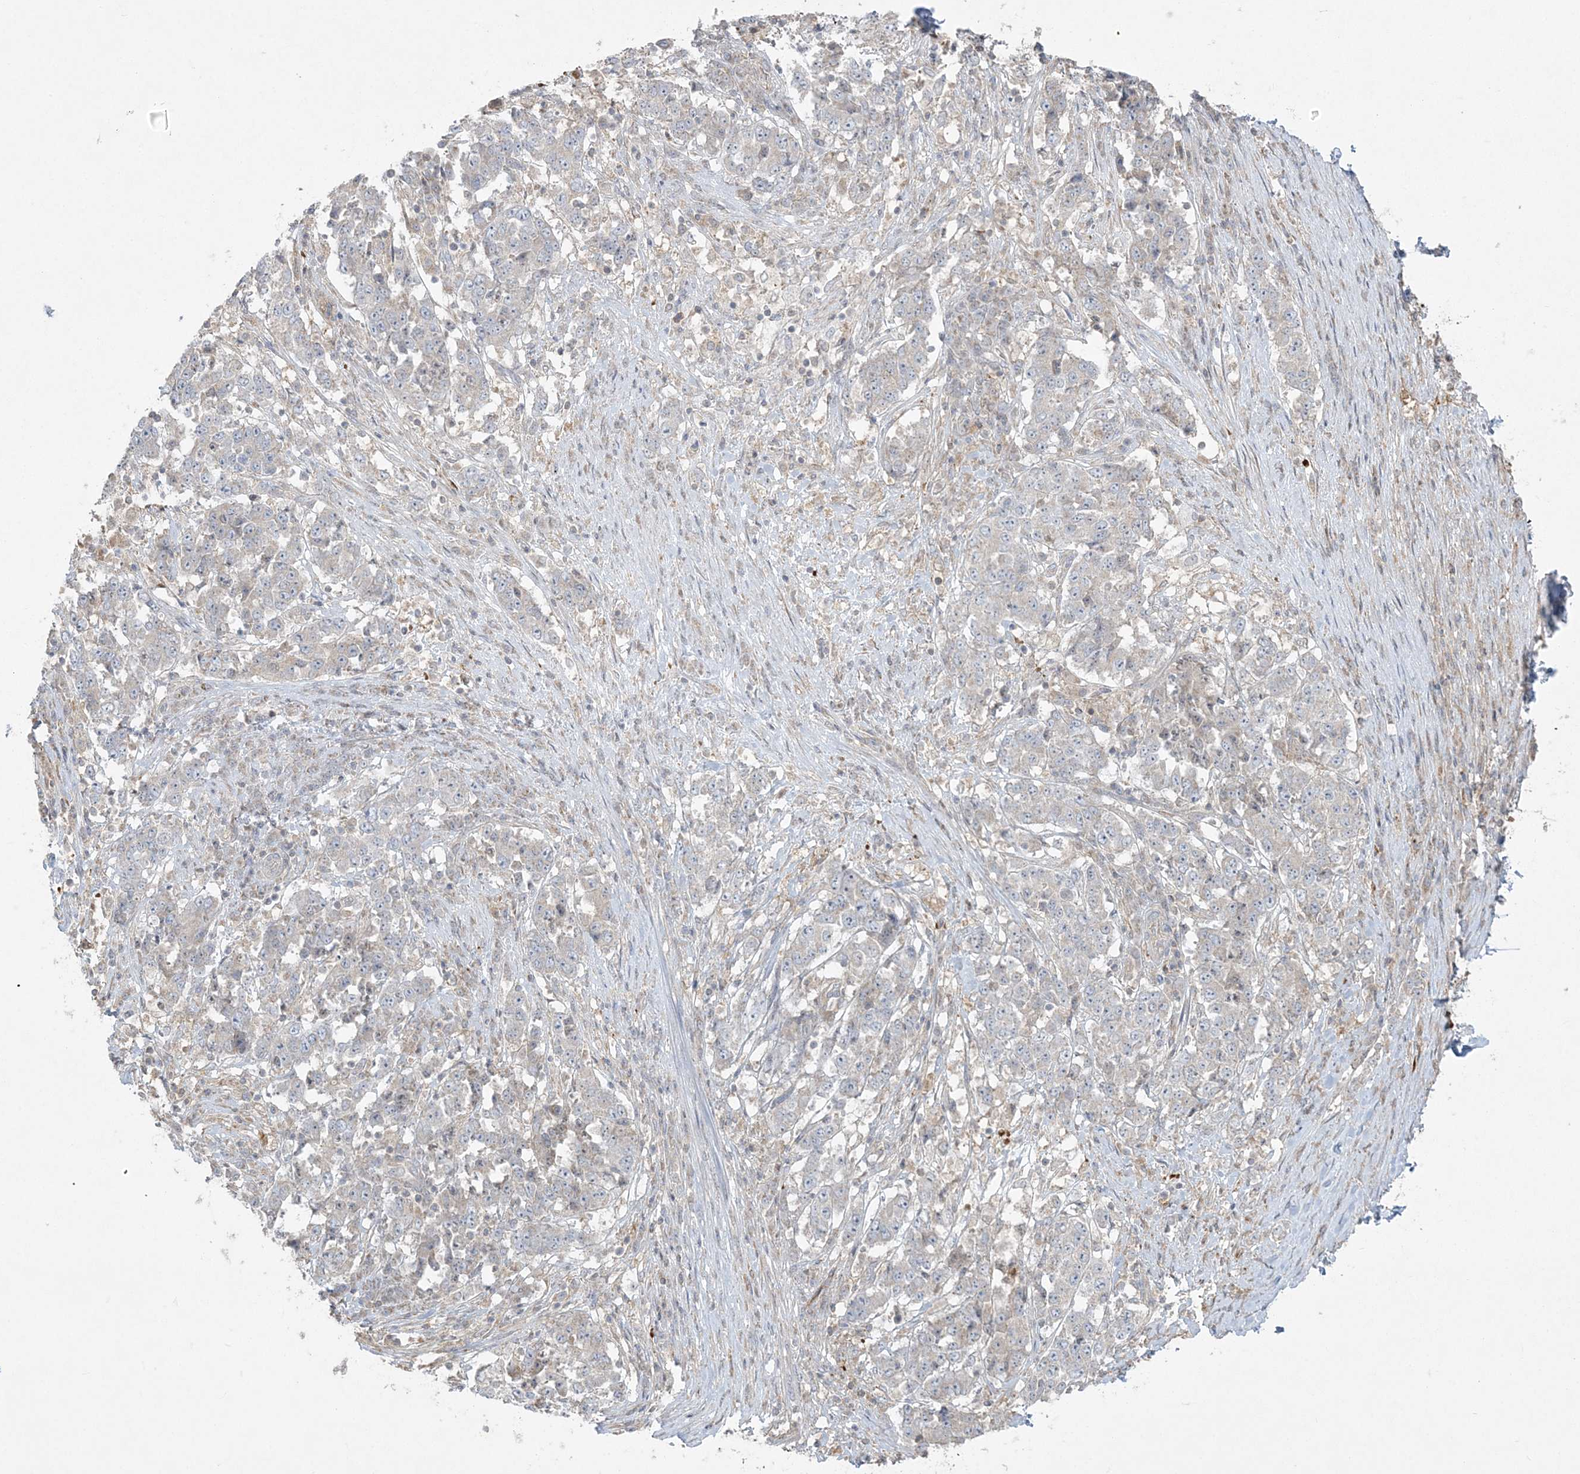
{"staining": {"intensity": "weak", "quantity": "<25%", "location": "cytoplasmic/membranous"}, "tissue": "stomach cancer", "cell_type": "Tumor cells", "image_type": "cancer", "snomed": [{"axis": "morphology", "description": "Adenocarcinoma, NOS"}, {"axis": "topography", "description": "Stomach"}], "caption": "A high-resolution micrograph shows immunohistochemistry staining of stomach cancer, which shows no significant staining in tumor cells.", "gene": "ZC3H6", "patient": {"sex": "male", "age": 59}}